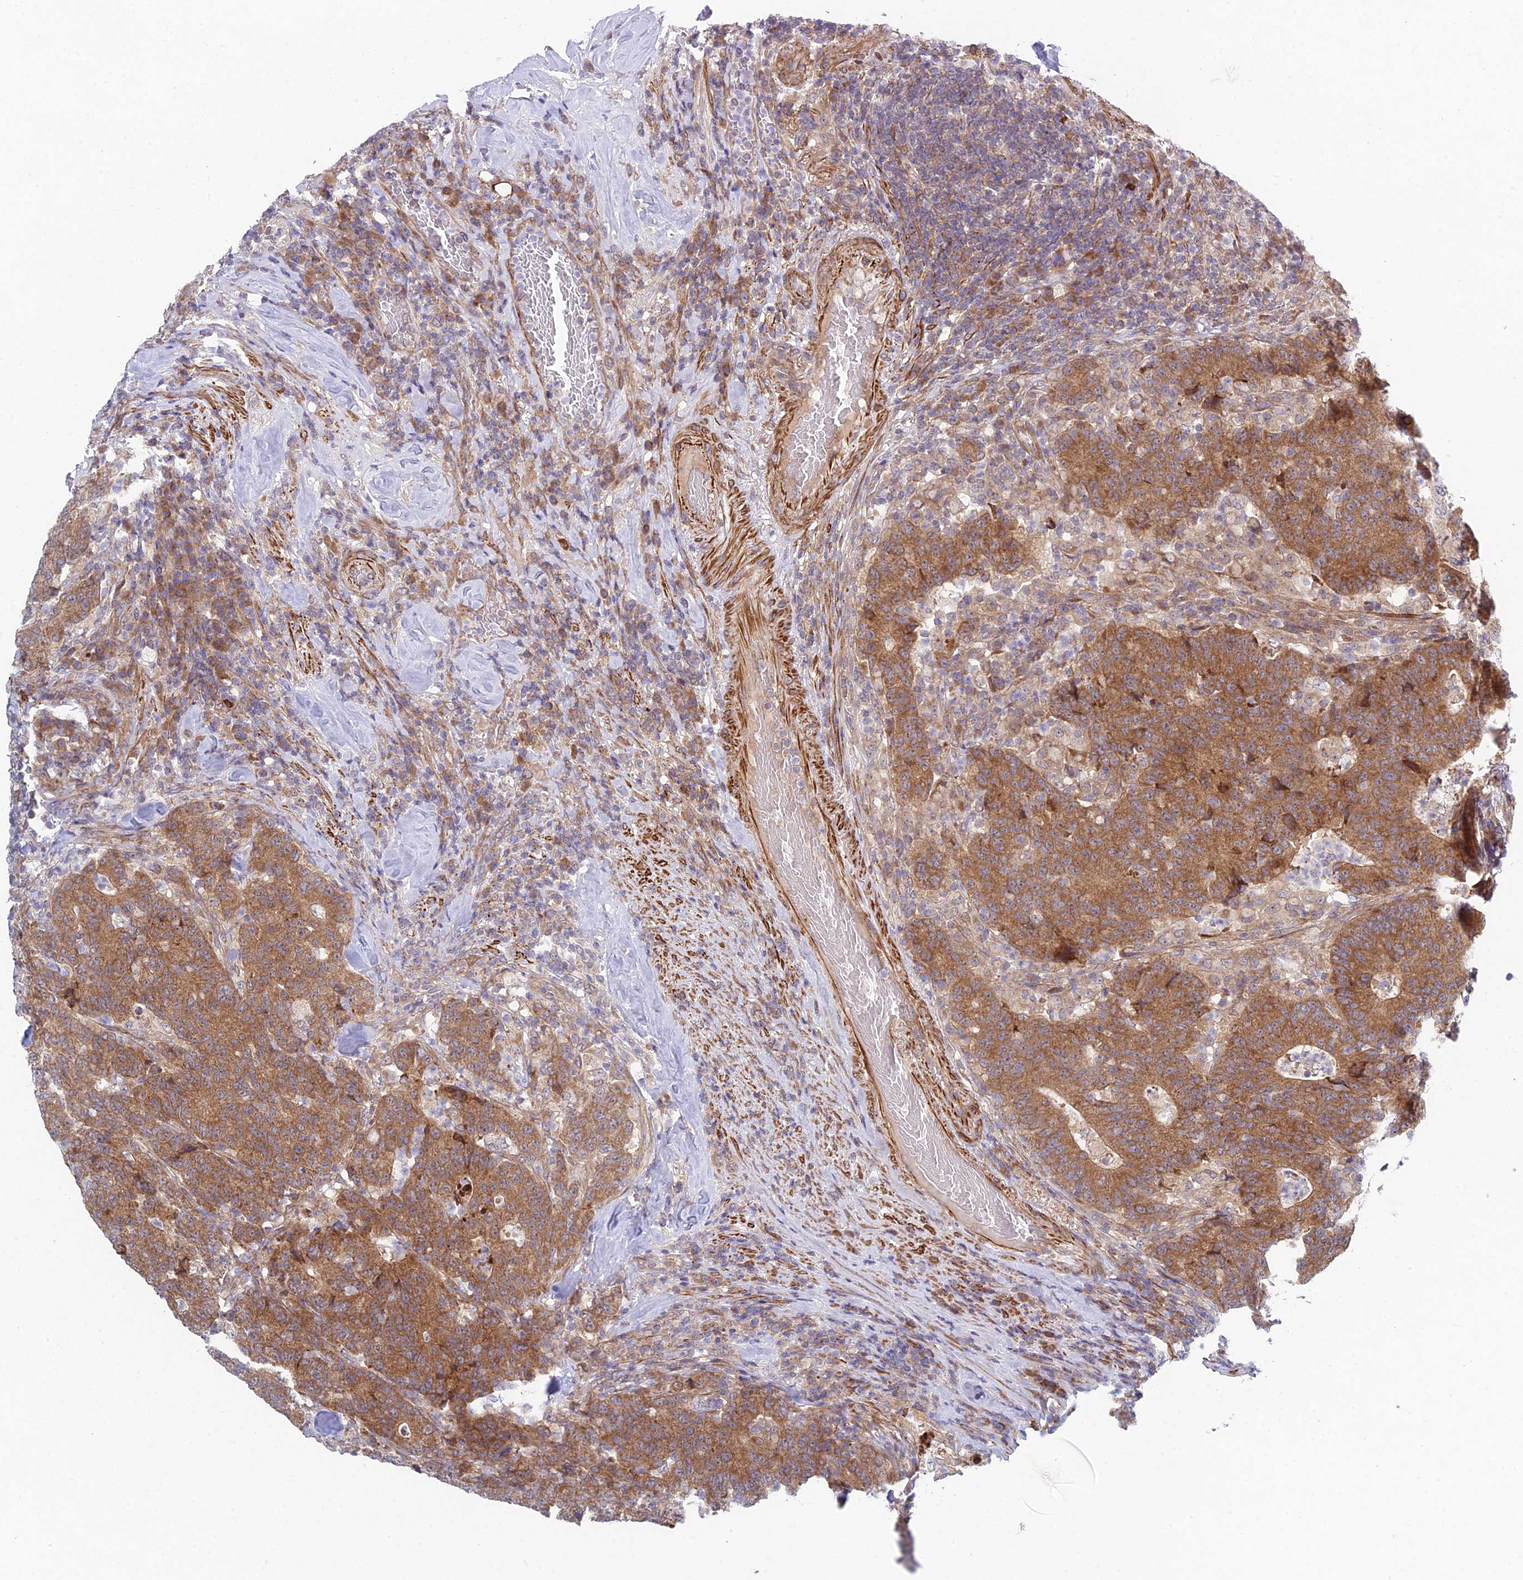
{"staining": {"intensity": "moderate", "quantity": ">75%", "location": "cytoplasmic/membranous"}, "tissue": "colorectal cancer", "cell_type": "Tumor cells", "image_type": "cancer", "snomed": [{"axis": "morphology", "description": "Normal tissue, NOS"}, {"axis": "morphology", "description": "Adenocarcinoma, NOS"}, {"axis": "topography", "description": "Colon"}], "caption": "Protein expression analysis of human adenocarcinoma (colorectal) reveals moderate cytoplasmic/membranous positivity in approximately >75% of tumor cells. (DAB (3,3'-diaminobenzidine) IHC with brightfield microscopy, high magnification).", "gene": "INCA1", "patient": {"sex": "female", "age": 75}}